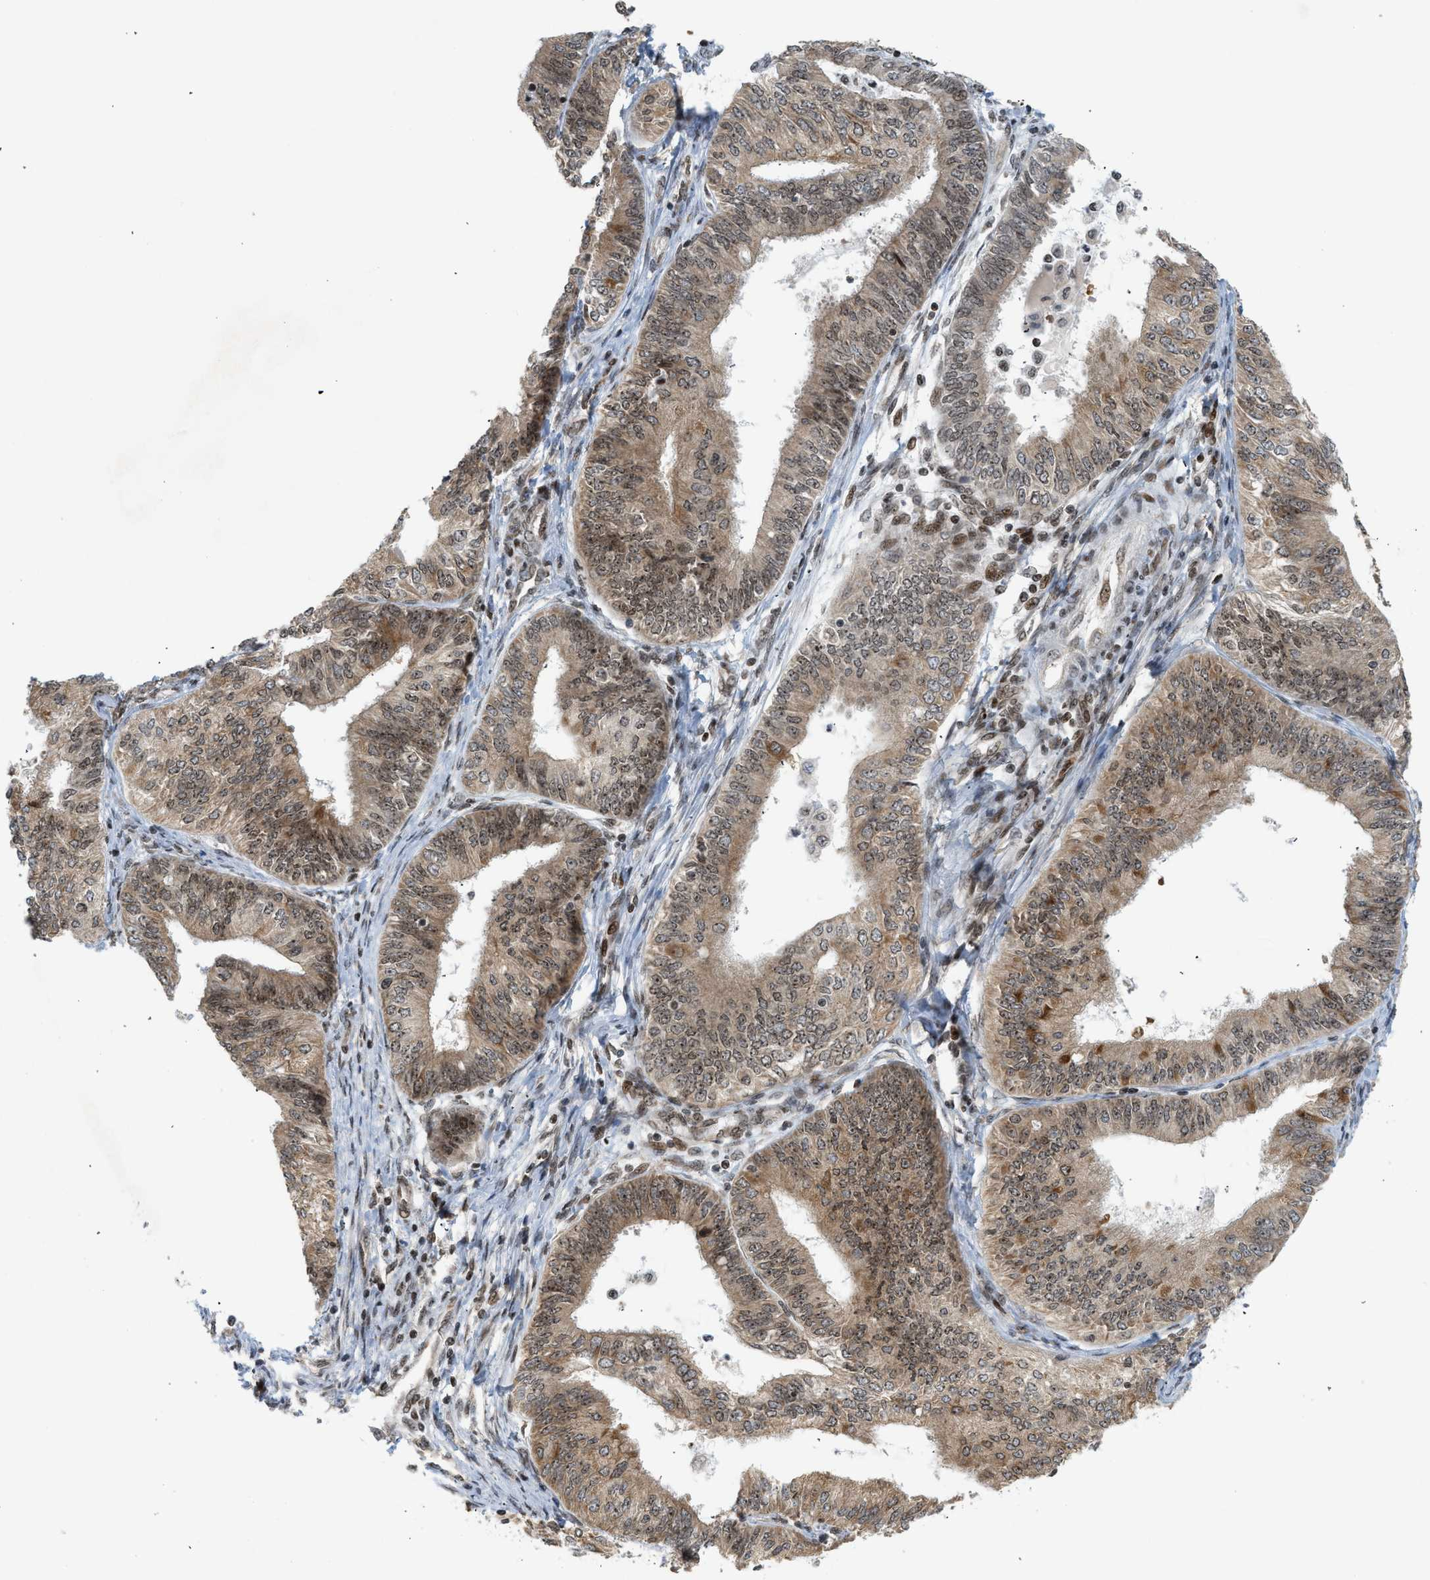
{"staining": {"intensity": "moderate", "quantity": ">75%", "location": "cytoplasmic/membranous,nuclear"}, "tissue": "endometrial cancer", "cell_type": "Tumor cells", "image_type": "cancer", "snomed": [{"axis": "morphology", "description": "Adenocarcinoma, NOS"}, {"axis": "topography", "description": "Endometrium"}], "caption": "There is medium levels of moderate cytoplasmic/membranous and nuclear expression in tumor cells of endometrial cancer (adenocarcinoma), as demonstrated by immunohistochemical staining (brown color).", "gene": "ZNF22", "patient": {"sex": "female", "age": 58}}